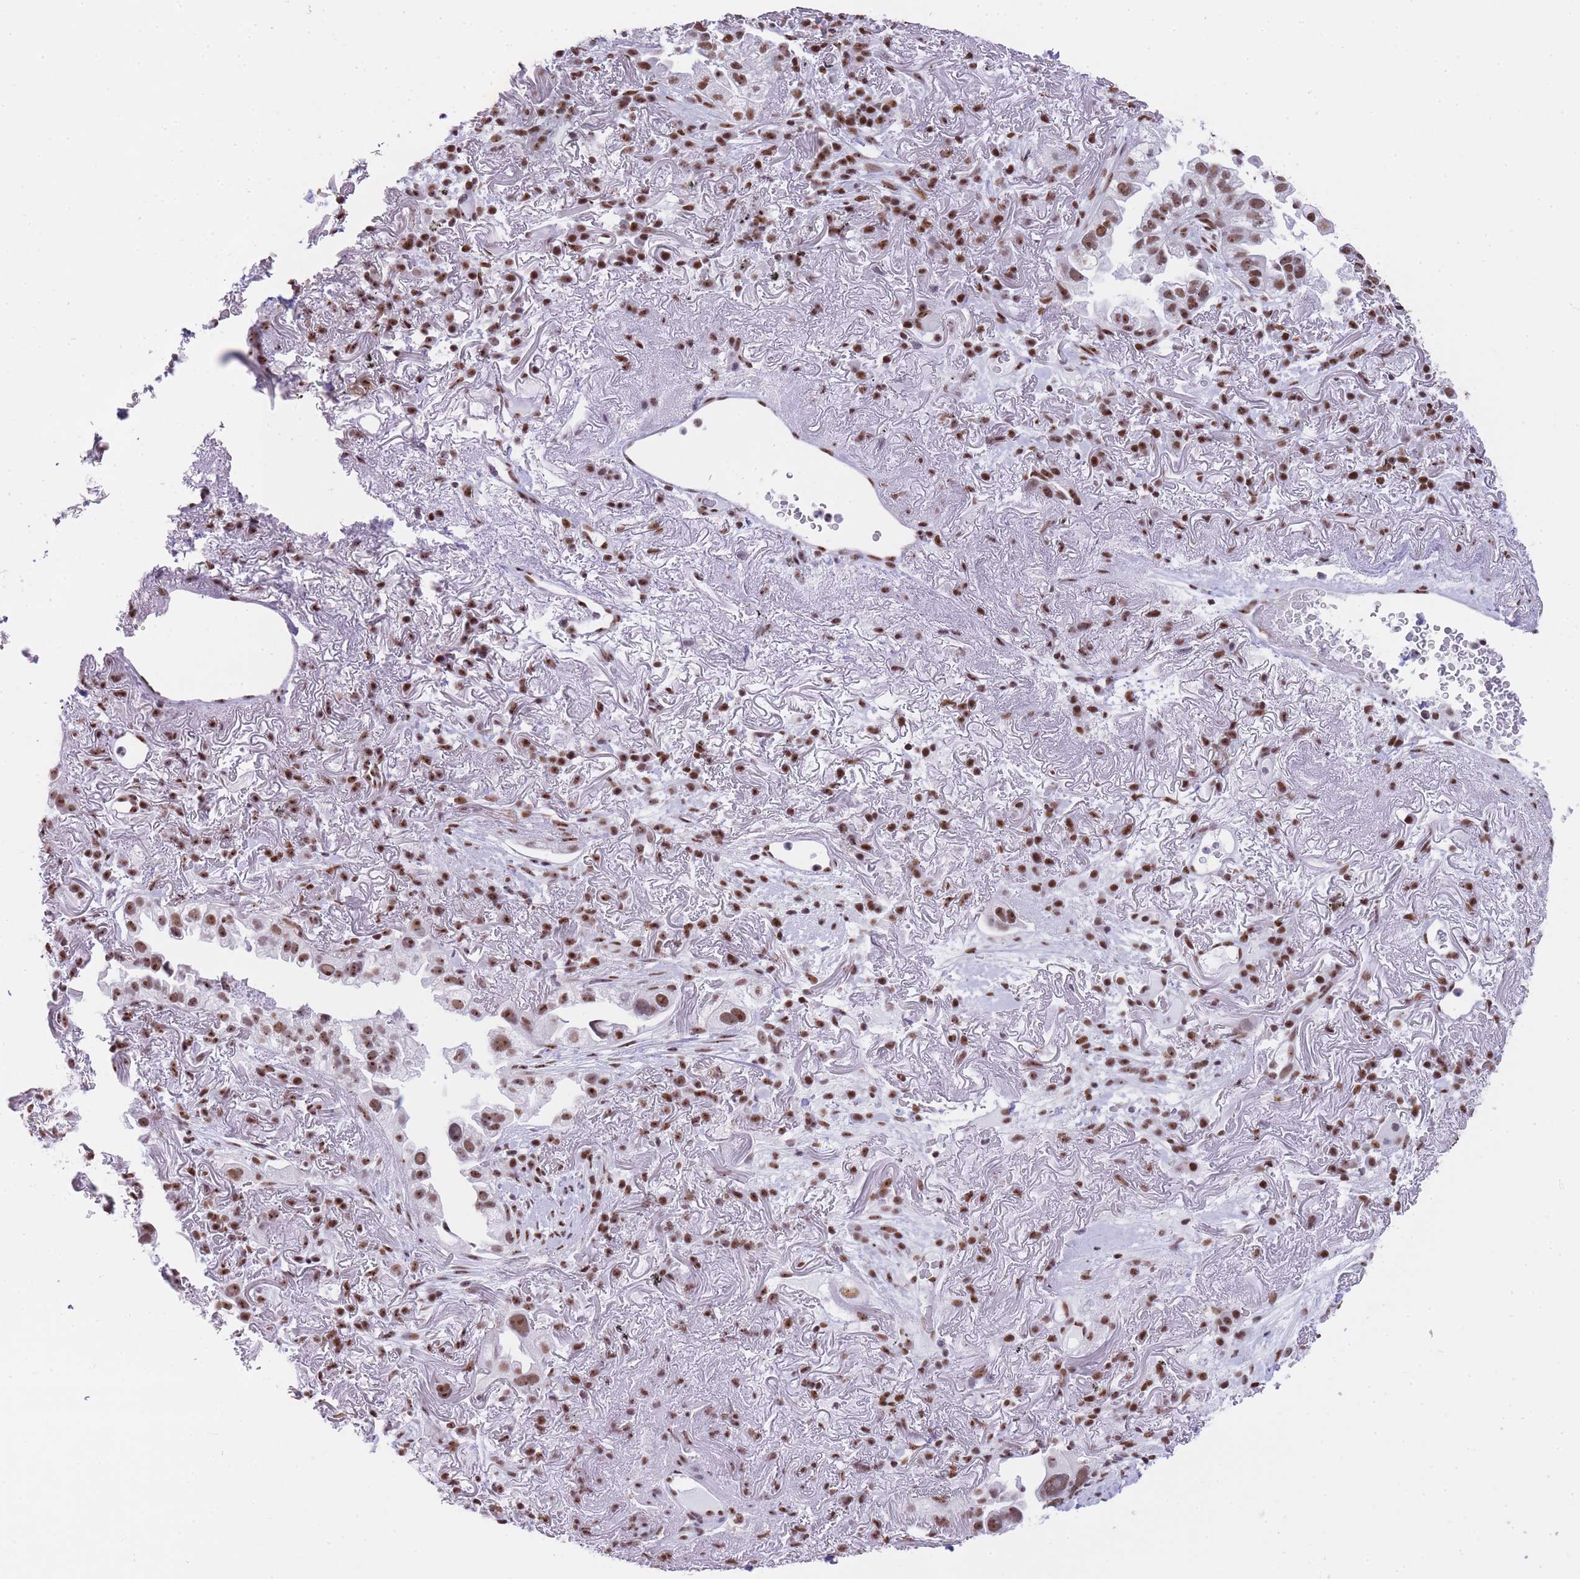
{"staining": {"intensity": "moderate", "quantity": ">75%", "location": "nuclear"}, "tissue": "lung cancer", "cell_type": "Tumor cells", "image_type": "cancer", "snomed": [{"axis": "morphology", "description": "Adenocarcinoma, NOS"}, {"axis": "topography", "description": "Lung"}], "caption": "This micrograph shows lung cancer stained with immunohistochemistry (IHC) to label a protein in brown. The nuclear of tumor cells show moderate positivity for the protein. Nuclei are counter-stained blue.", "gene": "EVC2", "patient": {"sex": "female", "age": 69}}